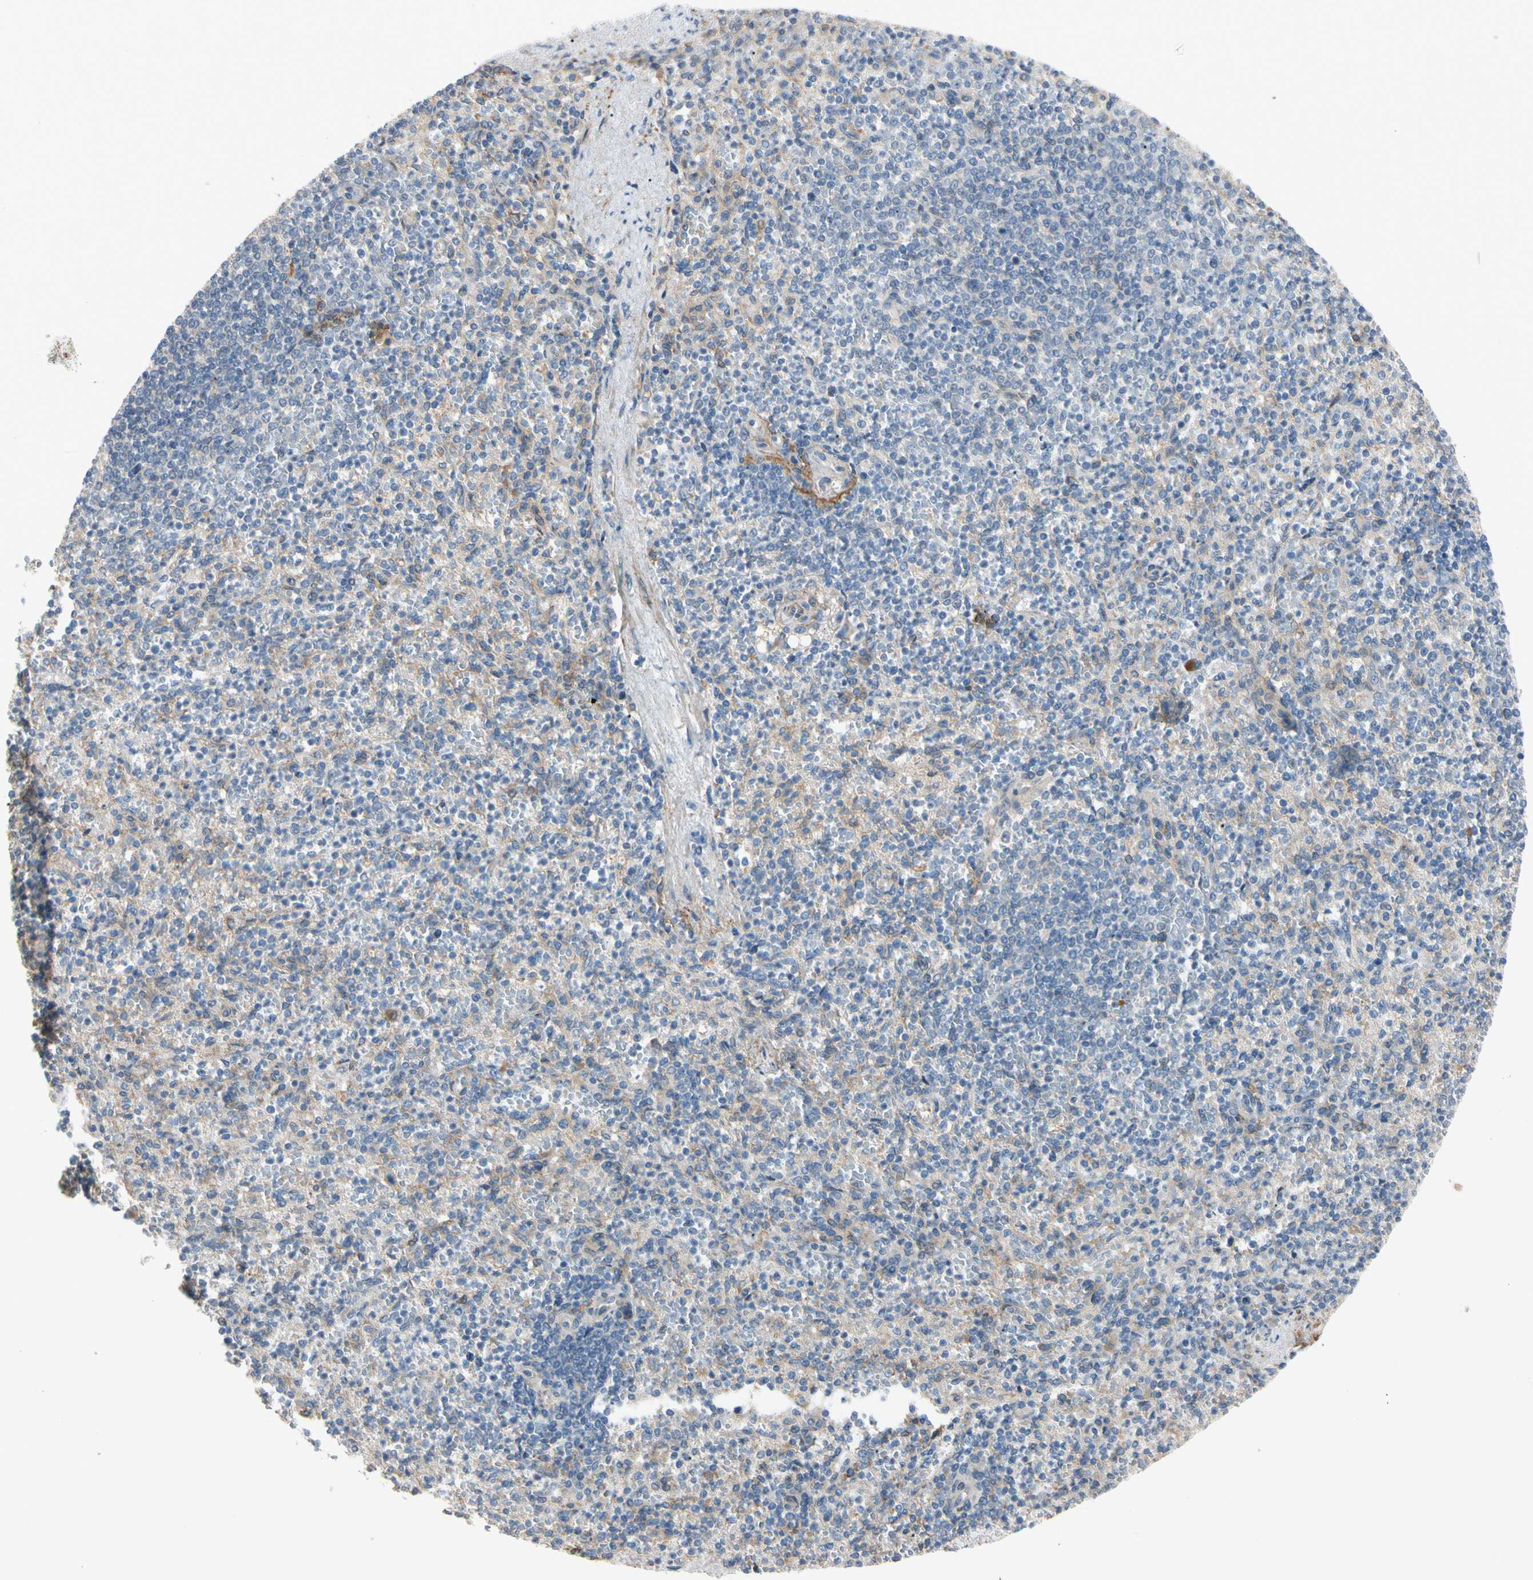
{"staining": {"intensity": "moderate", "quantity": ">75%", "location": "cytoplasmic/membranous"}, "tissue": "spleen", "cell_type": "Cells in red pulp", "image_type": "normal", "snomed": [{"axis": "morphology", "description": "Normal tissue, NOS"}, {"axis": "topography", "description": "Spleen"}], "caption": "Cells in red pulp exhibit medium levels of moderate cytoplasmic/membranous positivity in approximately >75% of cells in benign human spleen. Nuclei are stained in blue.", "gene": "F2R", "patient": {"sex": "female", "age": 74}}